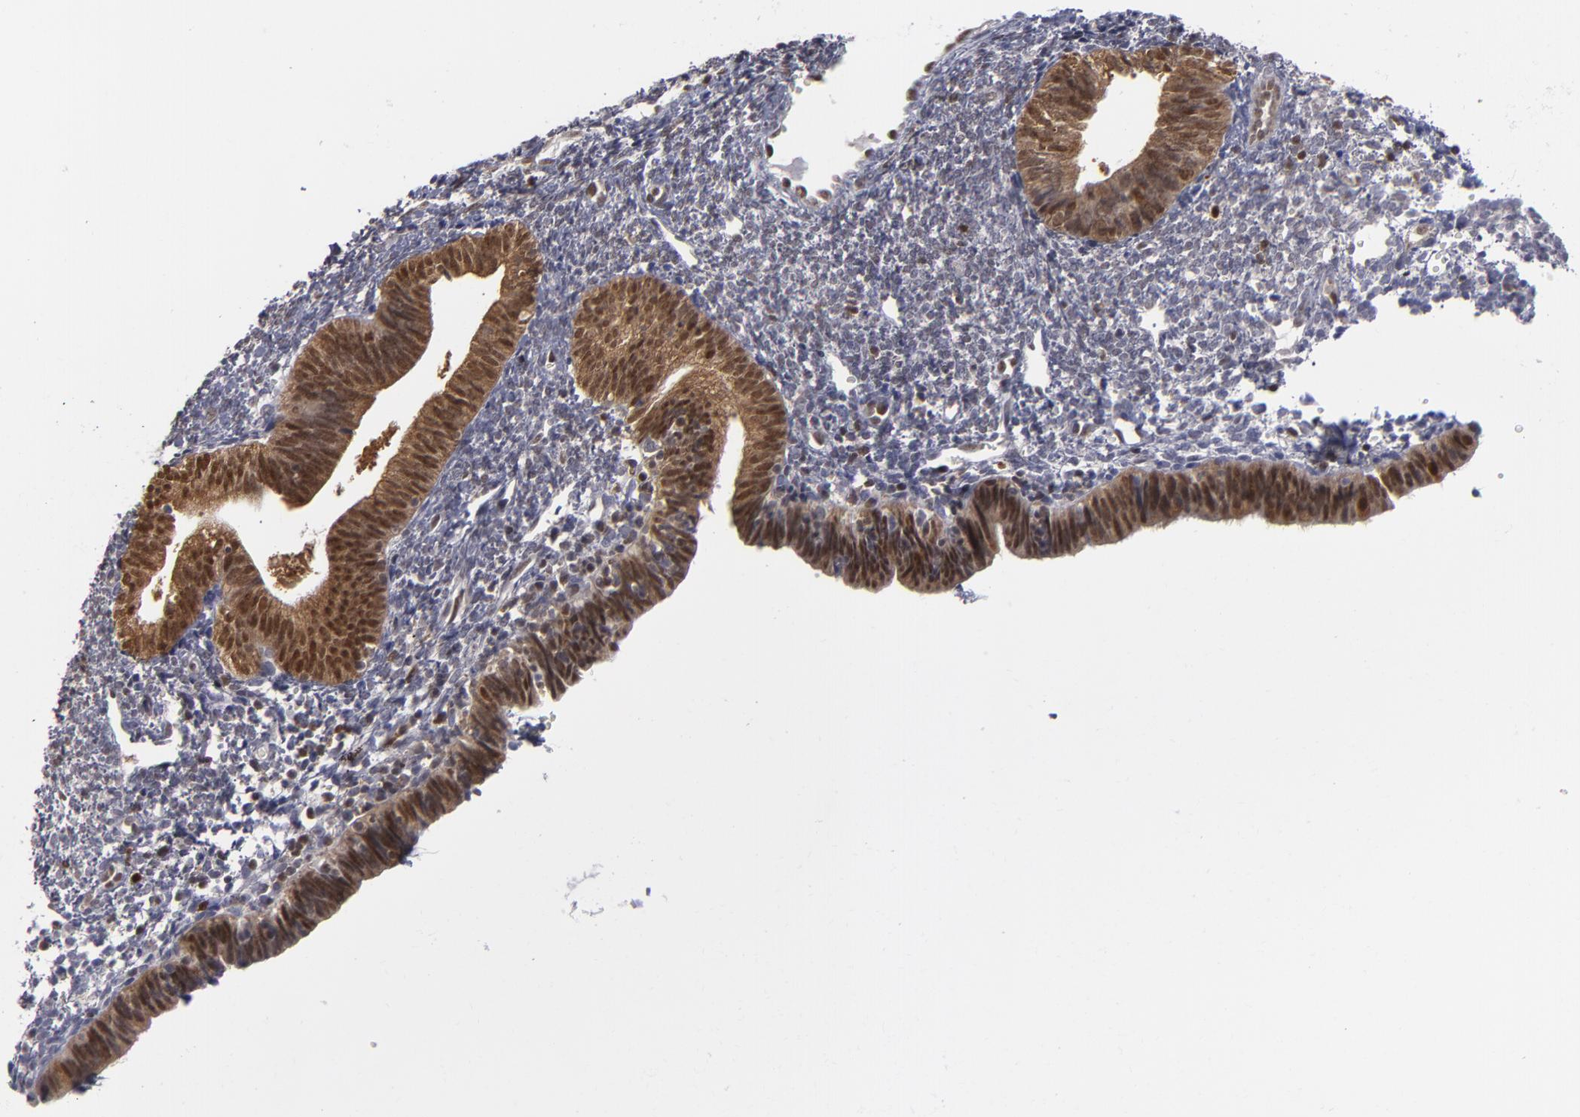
{"staining": {"intensity": "negative", "quantity": "none", "location": "none"}, "tissue": "endometrium", "cell_type": "Cells in endometrial stroma", "image_type": "normal", "snomed": [{"axis": "morphology", "description": "Normal tissue, NOS"}, {"axis": "topography", "description": "Endometrium"}], "caption": "The image demonstrates no staining of cells in endometrial stroma in benign endometrium. The staining was performed using DAB to visualize the protein expression in brown, while the nuclei were stained in blue with hematoxylin (Magnification: 20x).", "gene": "GSR", "patient": {"sex": "female", "age": 61}}